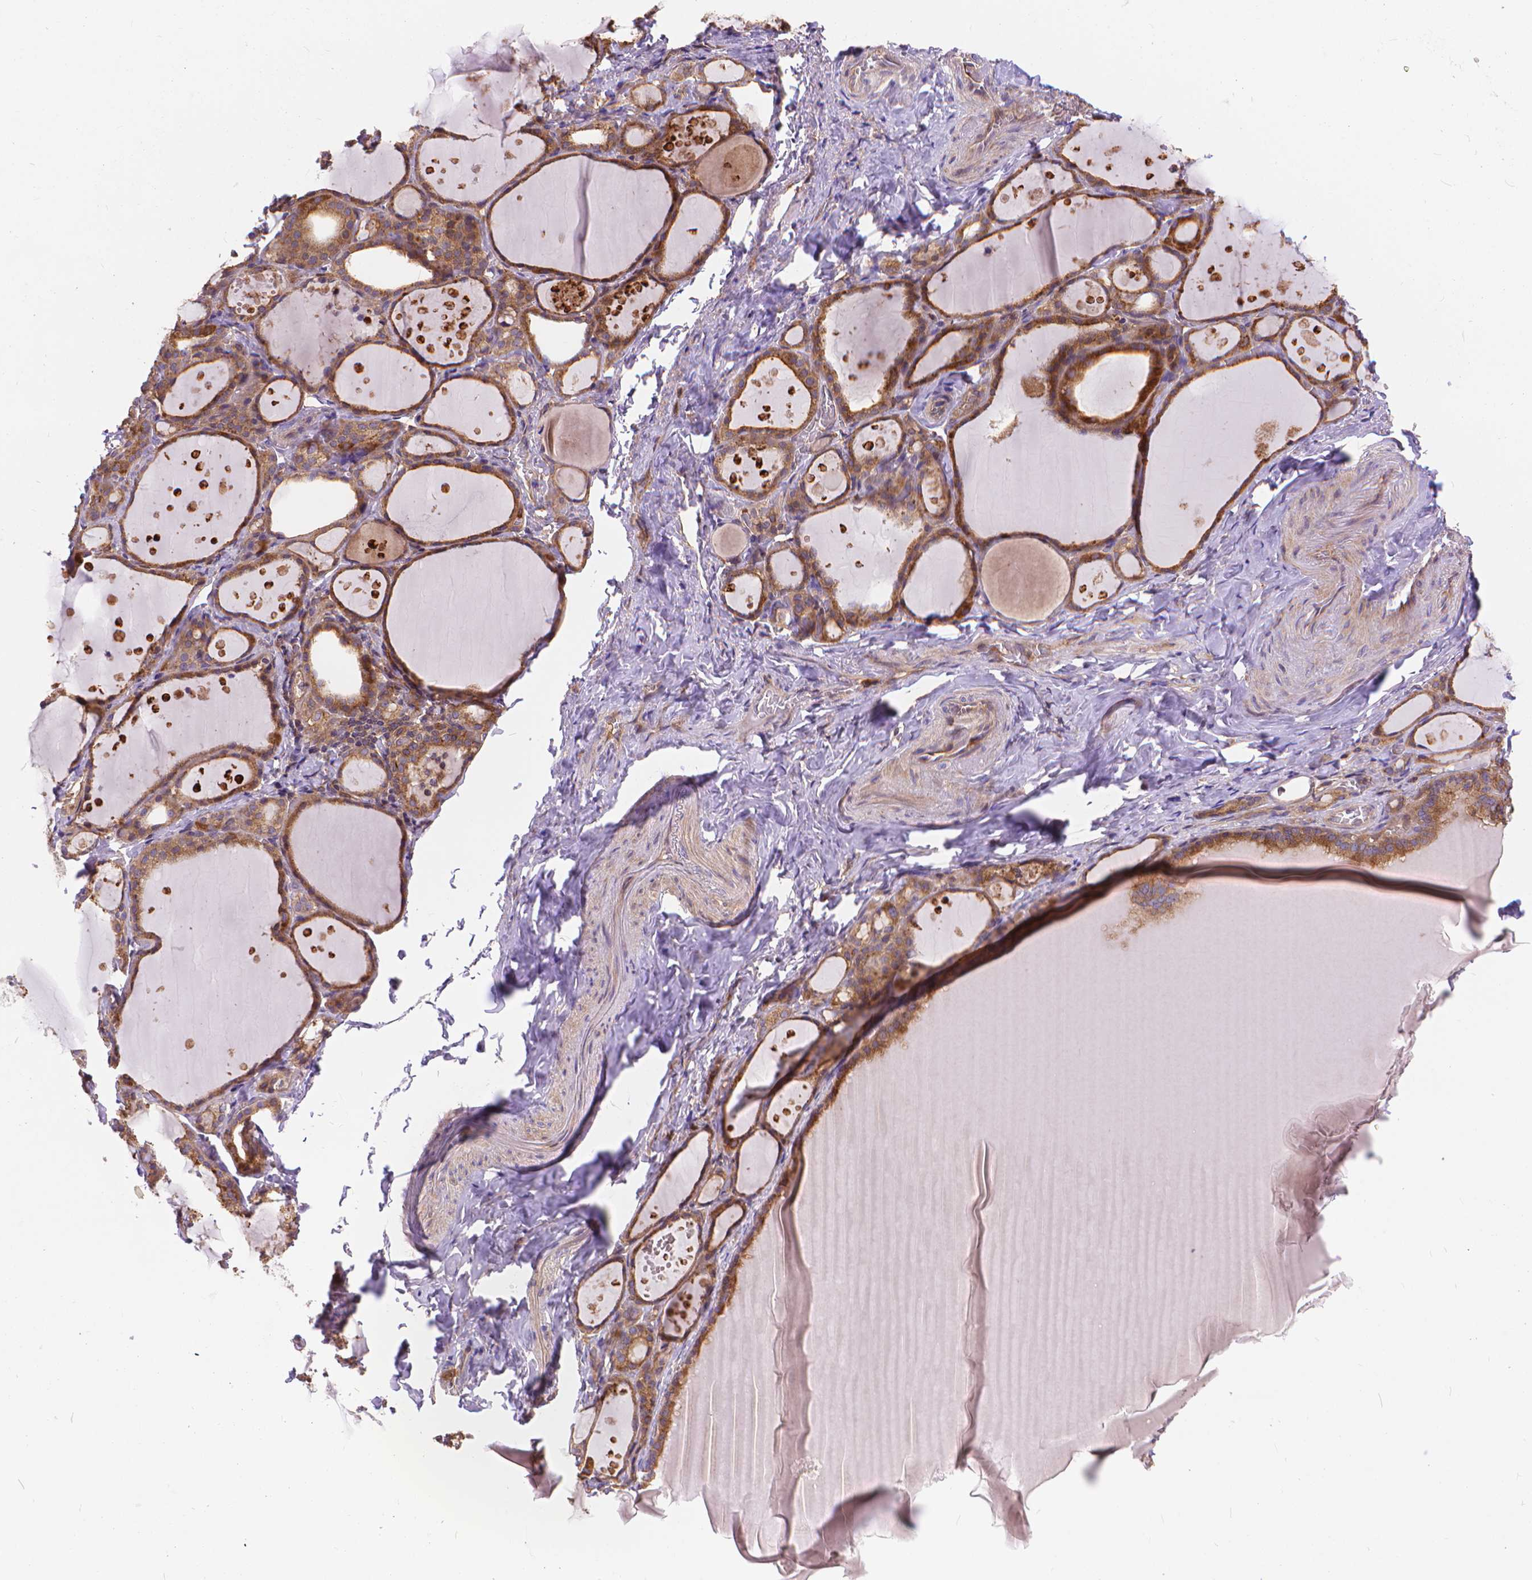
{"staining": {"intensity": "weak", "quantity": ">75%", "location": "cytoplasmic/membranous"}, "tissue": "thyroid gland", "cell_type": "Glandular cells", "image_type": "normal", "snomed": [{"axis": "morphology", "description": "Normal tissue, NOS"}, {"axis": "topography", "description": "Thyroid gland"}], "caption": "The photomicrograph reveals staining of unremarkable thyroid gland, revealing weak cytoplasmic/membranous protein expression (brown color) within glandular cells.", "gene": "ARAP1", "patient": {"sex": "male", "age": 68}}